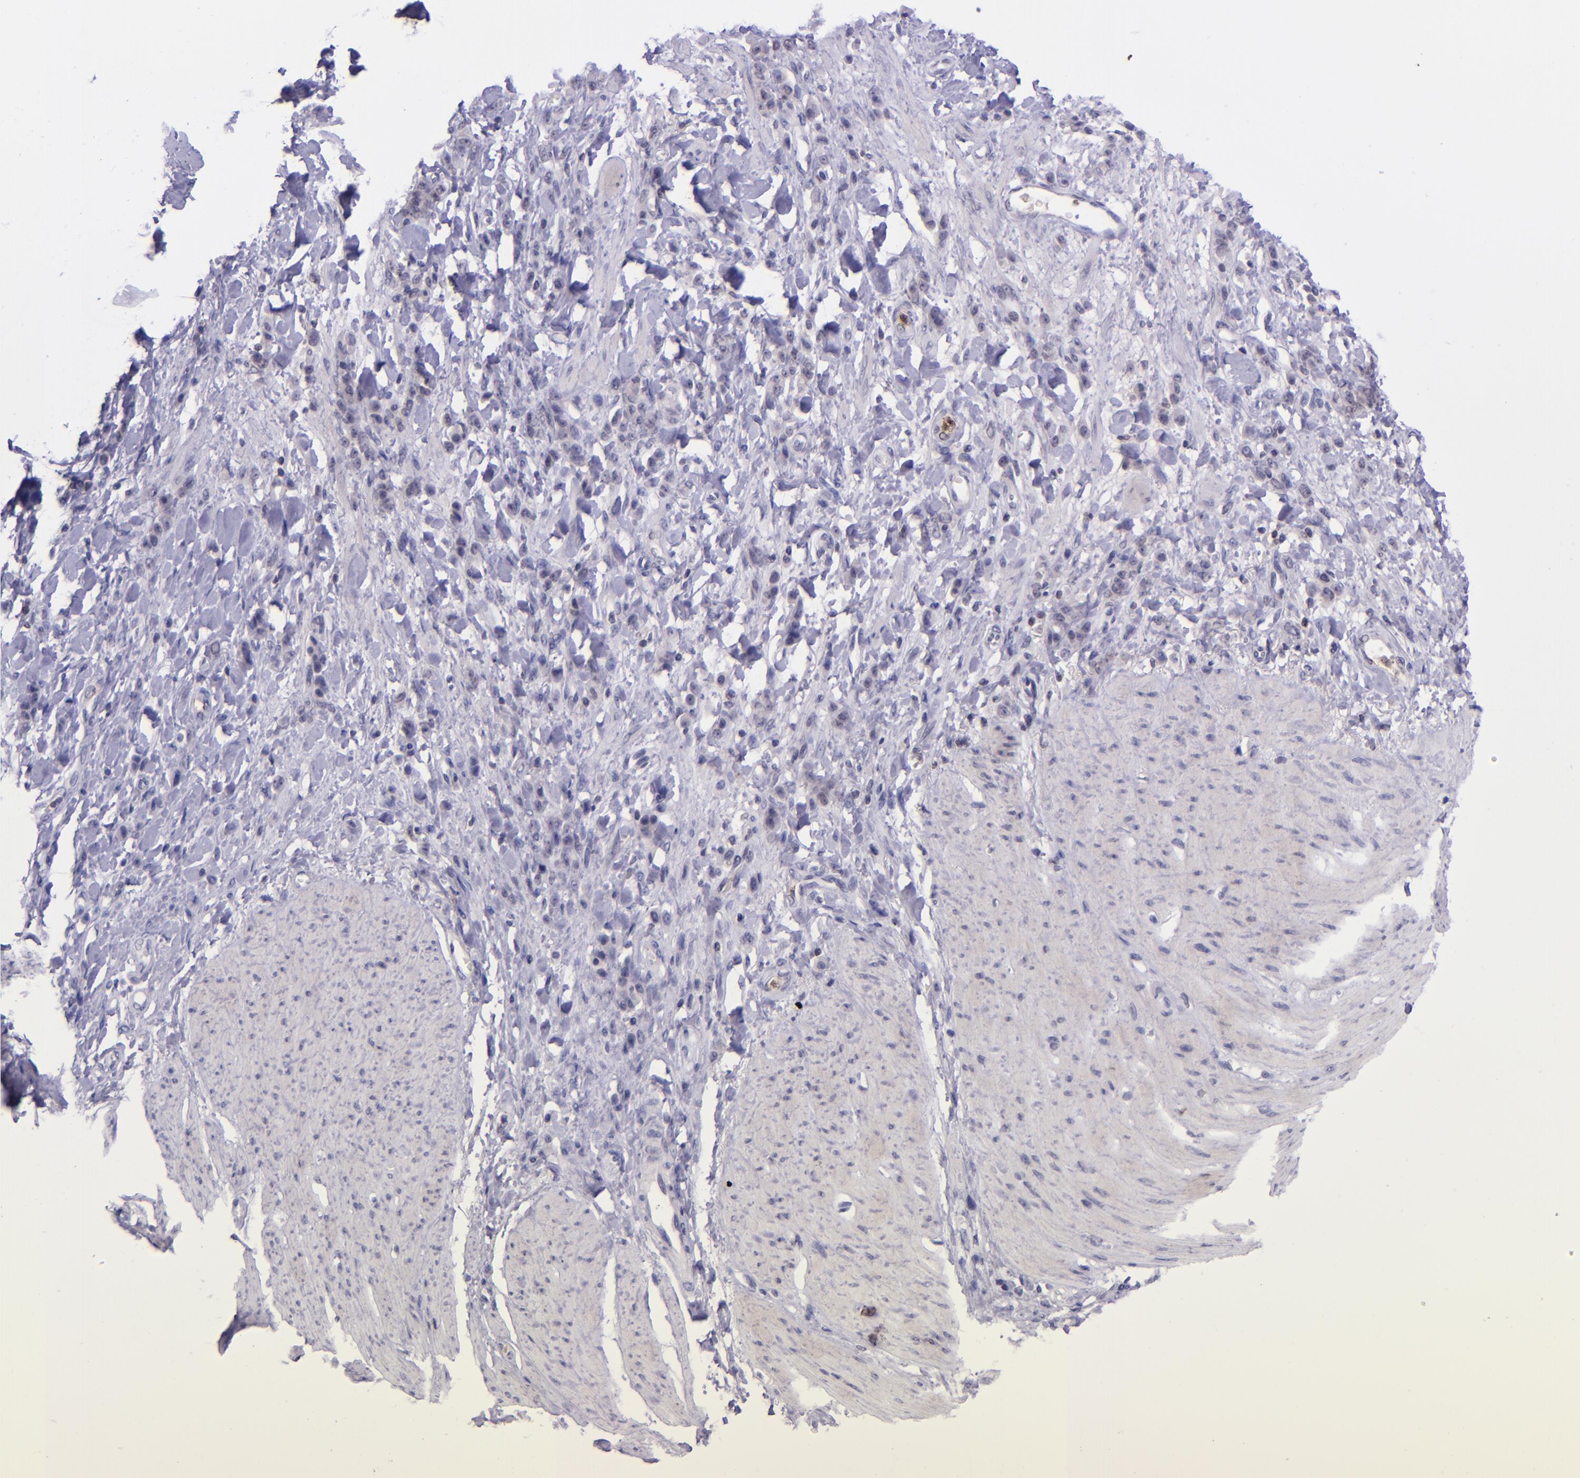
{"staining": {"intensity": "negative", "quantity": "none", "location": "none"}, "tissue": "stomach cancer", "cell_type": "Tumor cells", "image_type": "cancer", "snomed": [{"axis": "morphology", "description": "Normal tissue, NOS"}, {"axis": "morphology", "description": "Adenocarcinoma, NOS"}, {"axis": "topography", "description": "Stomach"}], "caption": "This is an immunohistochemistry image of stomach cancer (adenocarcinoma). There is no positivity in tumor cells.", "gene": "SELL", "patient": {"sex": "male", "age": 82}}